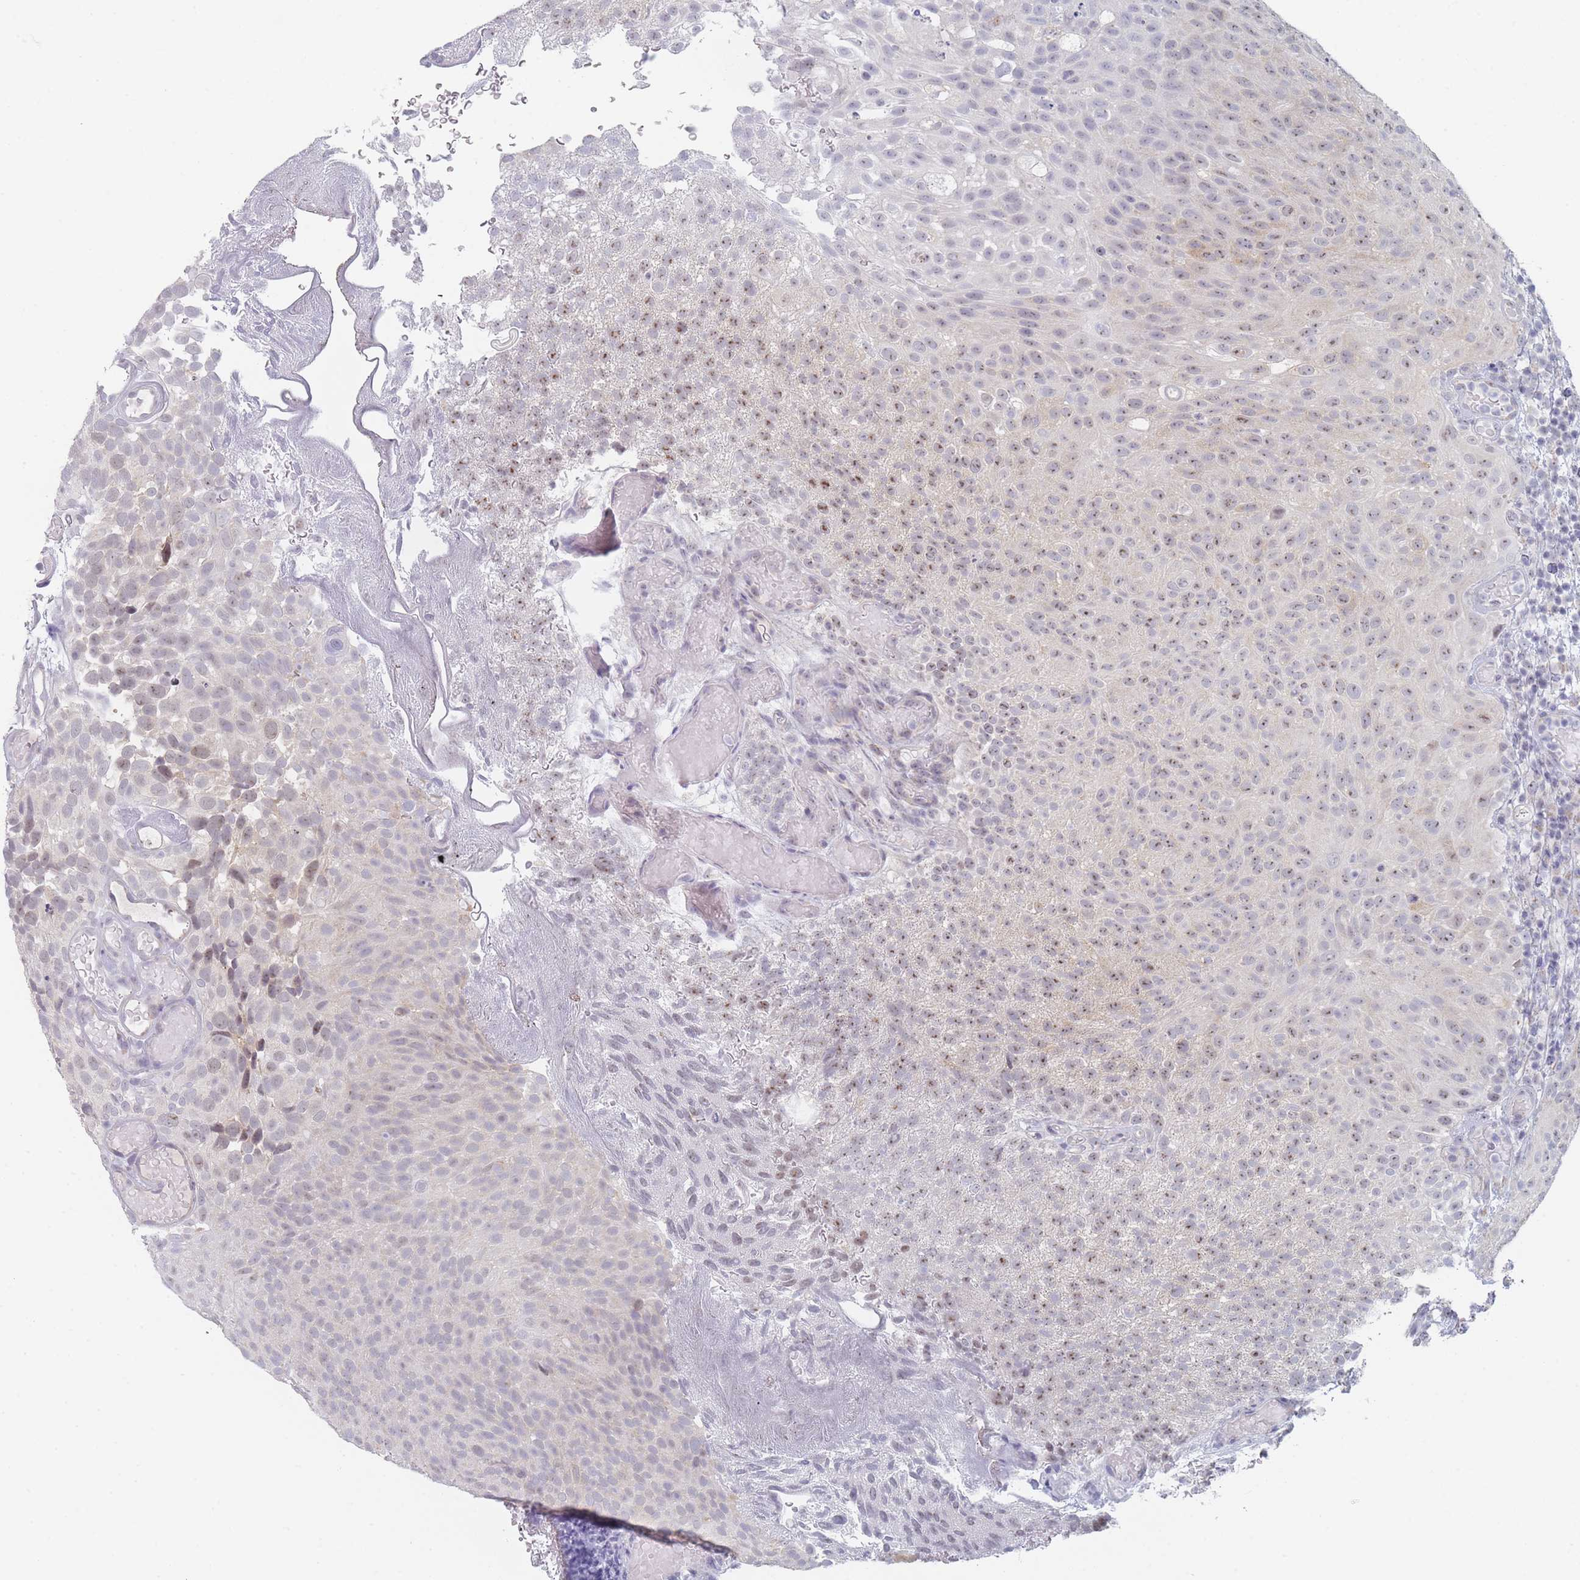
{"staining": {"intensity": "weak", "quantity": "<25%", "location": "nuclear"}, "tissue": "urothelial cancer", "cell_type": "Tumor cells", "image_type": "cancer", "snomed": [{"axis": "morphology", "description": "Urothelial carcinoma, Low grade"}, {"axis": "topography", "description": "Urinary bladder"}], "caption": "DAB immunohistochemical staining of human low-grade urothelial carcinoma shows no significant expression in tumor cells.", "gene": "RNF8", "patient": {"sex": "male", "age": 78}}